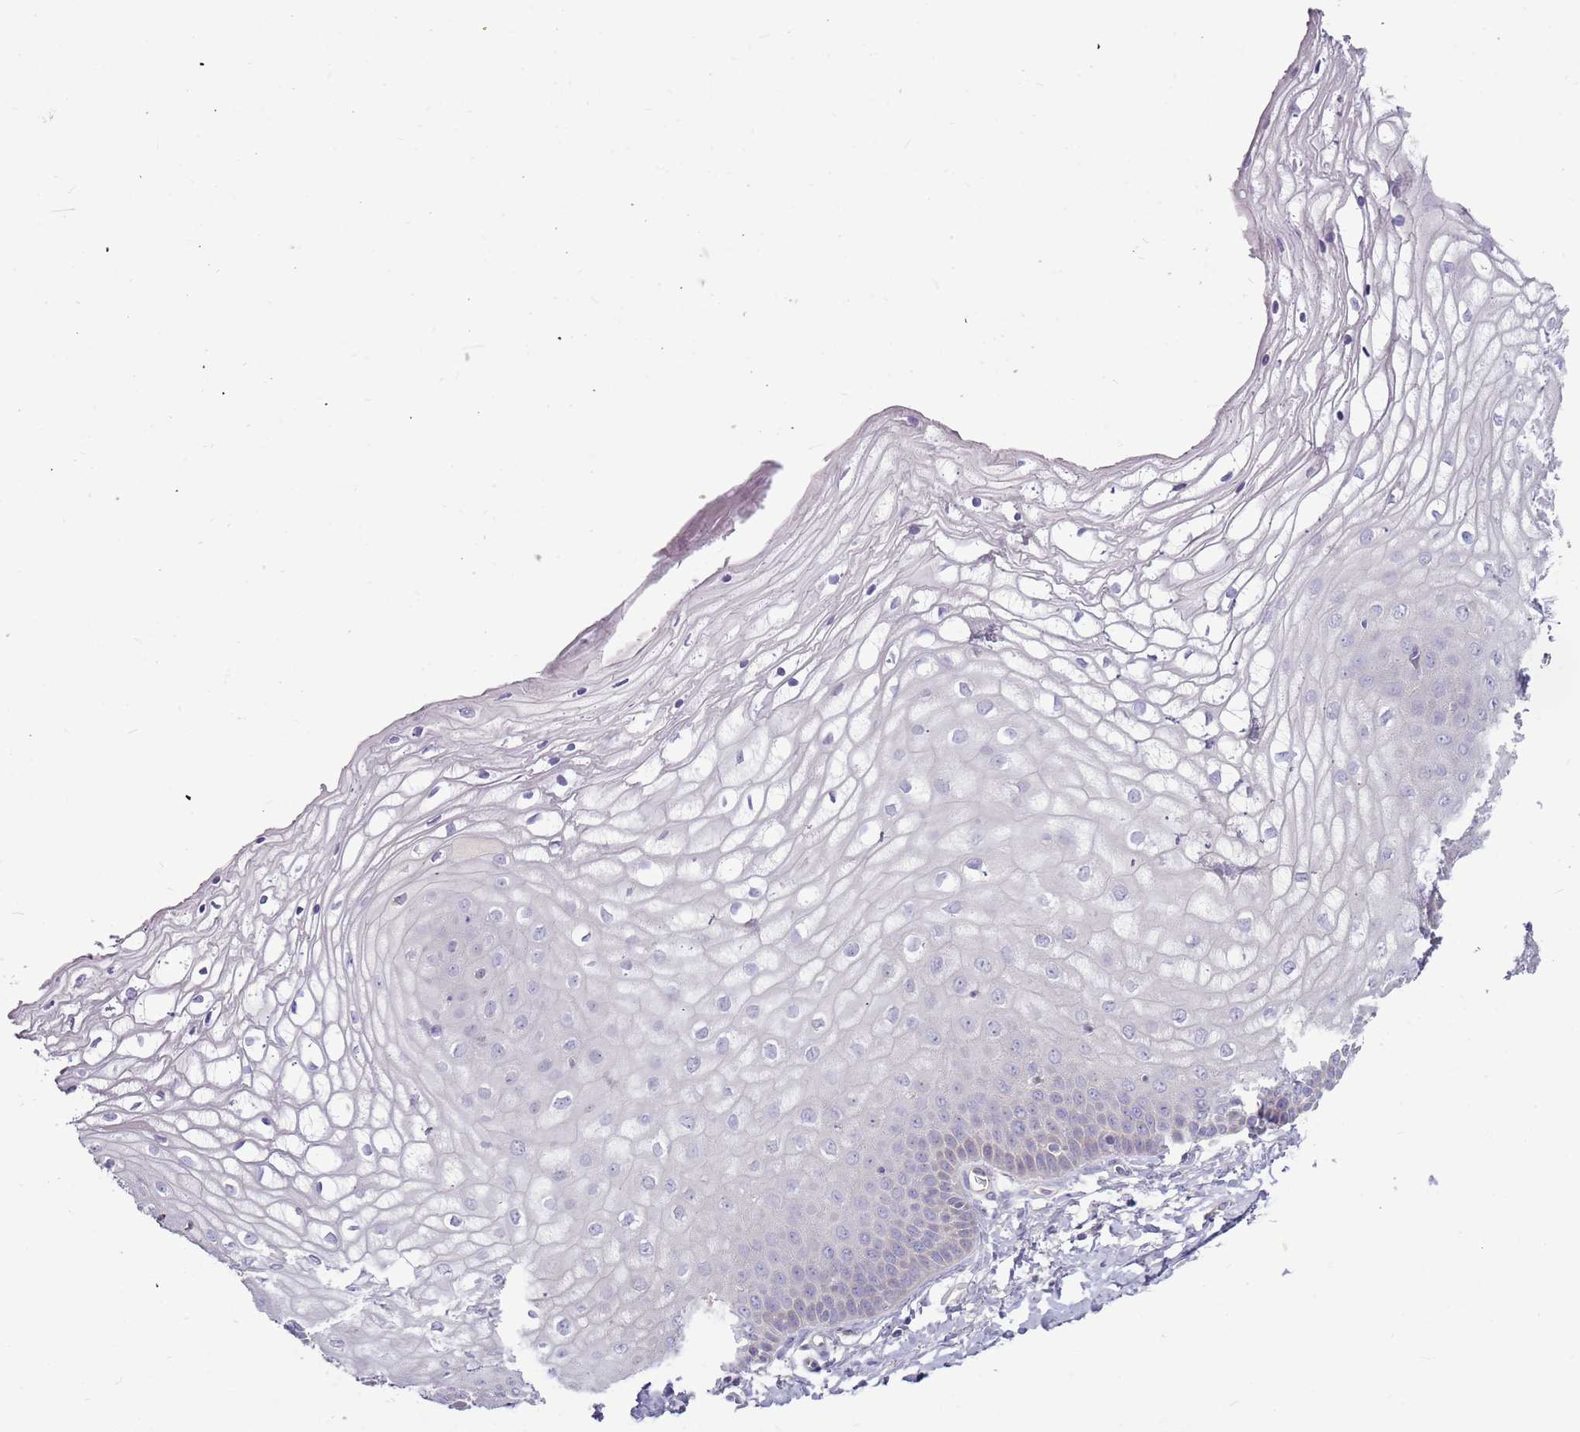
{"staining": {"intensity": "negative", "quantity": "none", "location": "none"}, "tissue": "vagina", "cell_type": "Squamous epithelial cells", "image_type": "normal", "snomed": [{"axis": "morphology", "description": "Normal tissue, NOS"}, {"axis": "topography", "description": "Vagina"}], "caption": "Photomicrograph shows no significant protein positivity in squamous epithelial cells of unremarkable vagina. (DAB (3,3'-diaminobenzidine) immunohistochemistry, high magnification).", "gene": "ARHGAP5", "patient": {"sex": "female", "age": 68}}